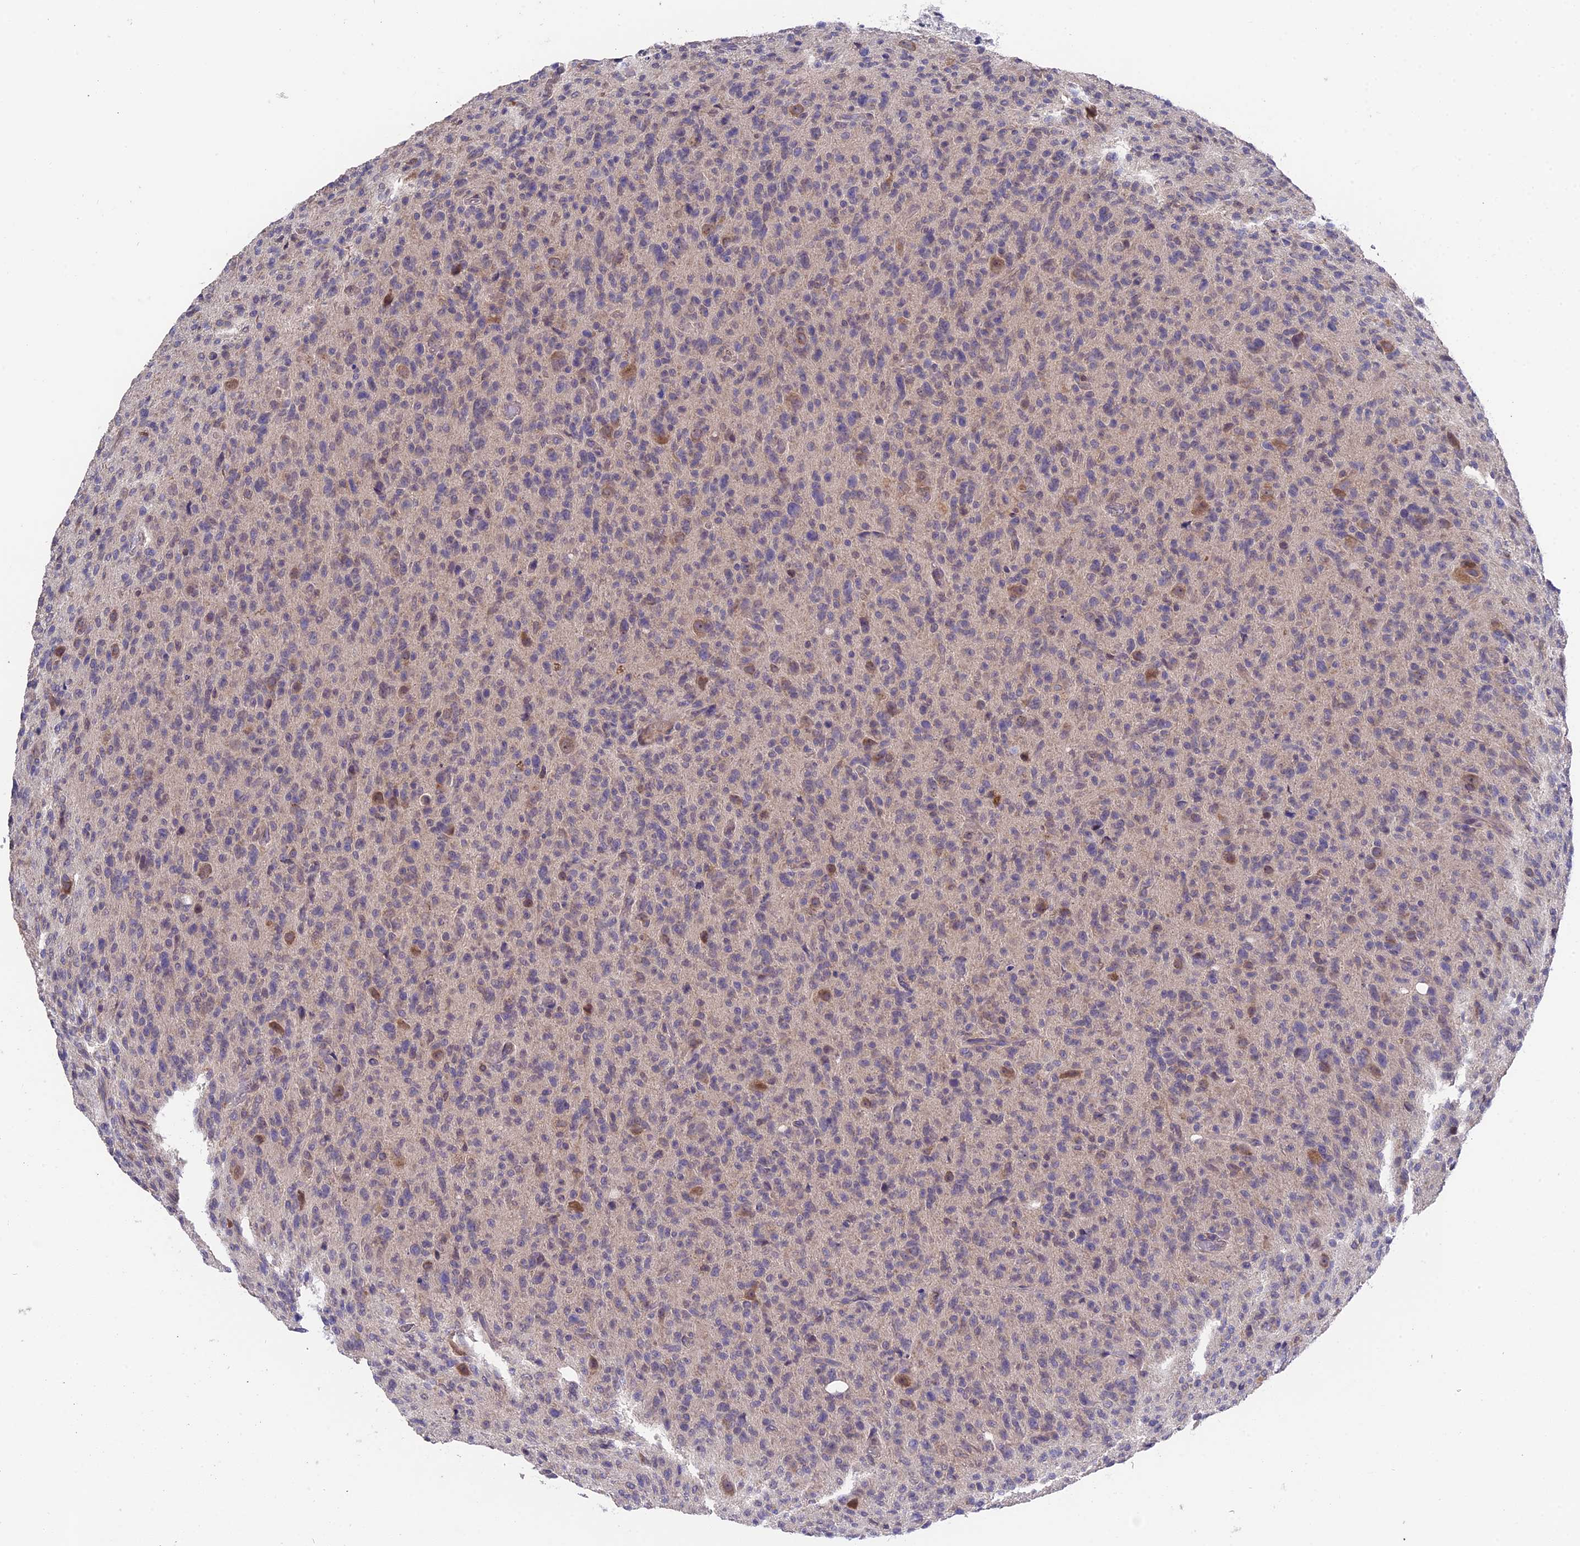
{"staining": {"intensity": "weak", "quantity": "25%-75%", "location": "cytoplasmic/membranous"}, "tissue": "glioma", "cell_type": "Tumor cells", "image_type": "cancer", "snomed": [{"axis": "morphology", "description": "Glioma, malignant, High grade"}, {"axis": "topography", "description": "Brain"}], "caption": "This is a photomicrograph of IHC staining of high-grade glioma (malignant), which shows weak staining in the cytoplasmic/membranous of tumor cells.", "gene": "ZCCHC2", "patient": {"sex": "female", "age": 57}}